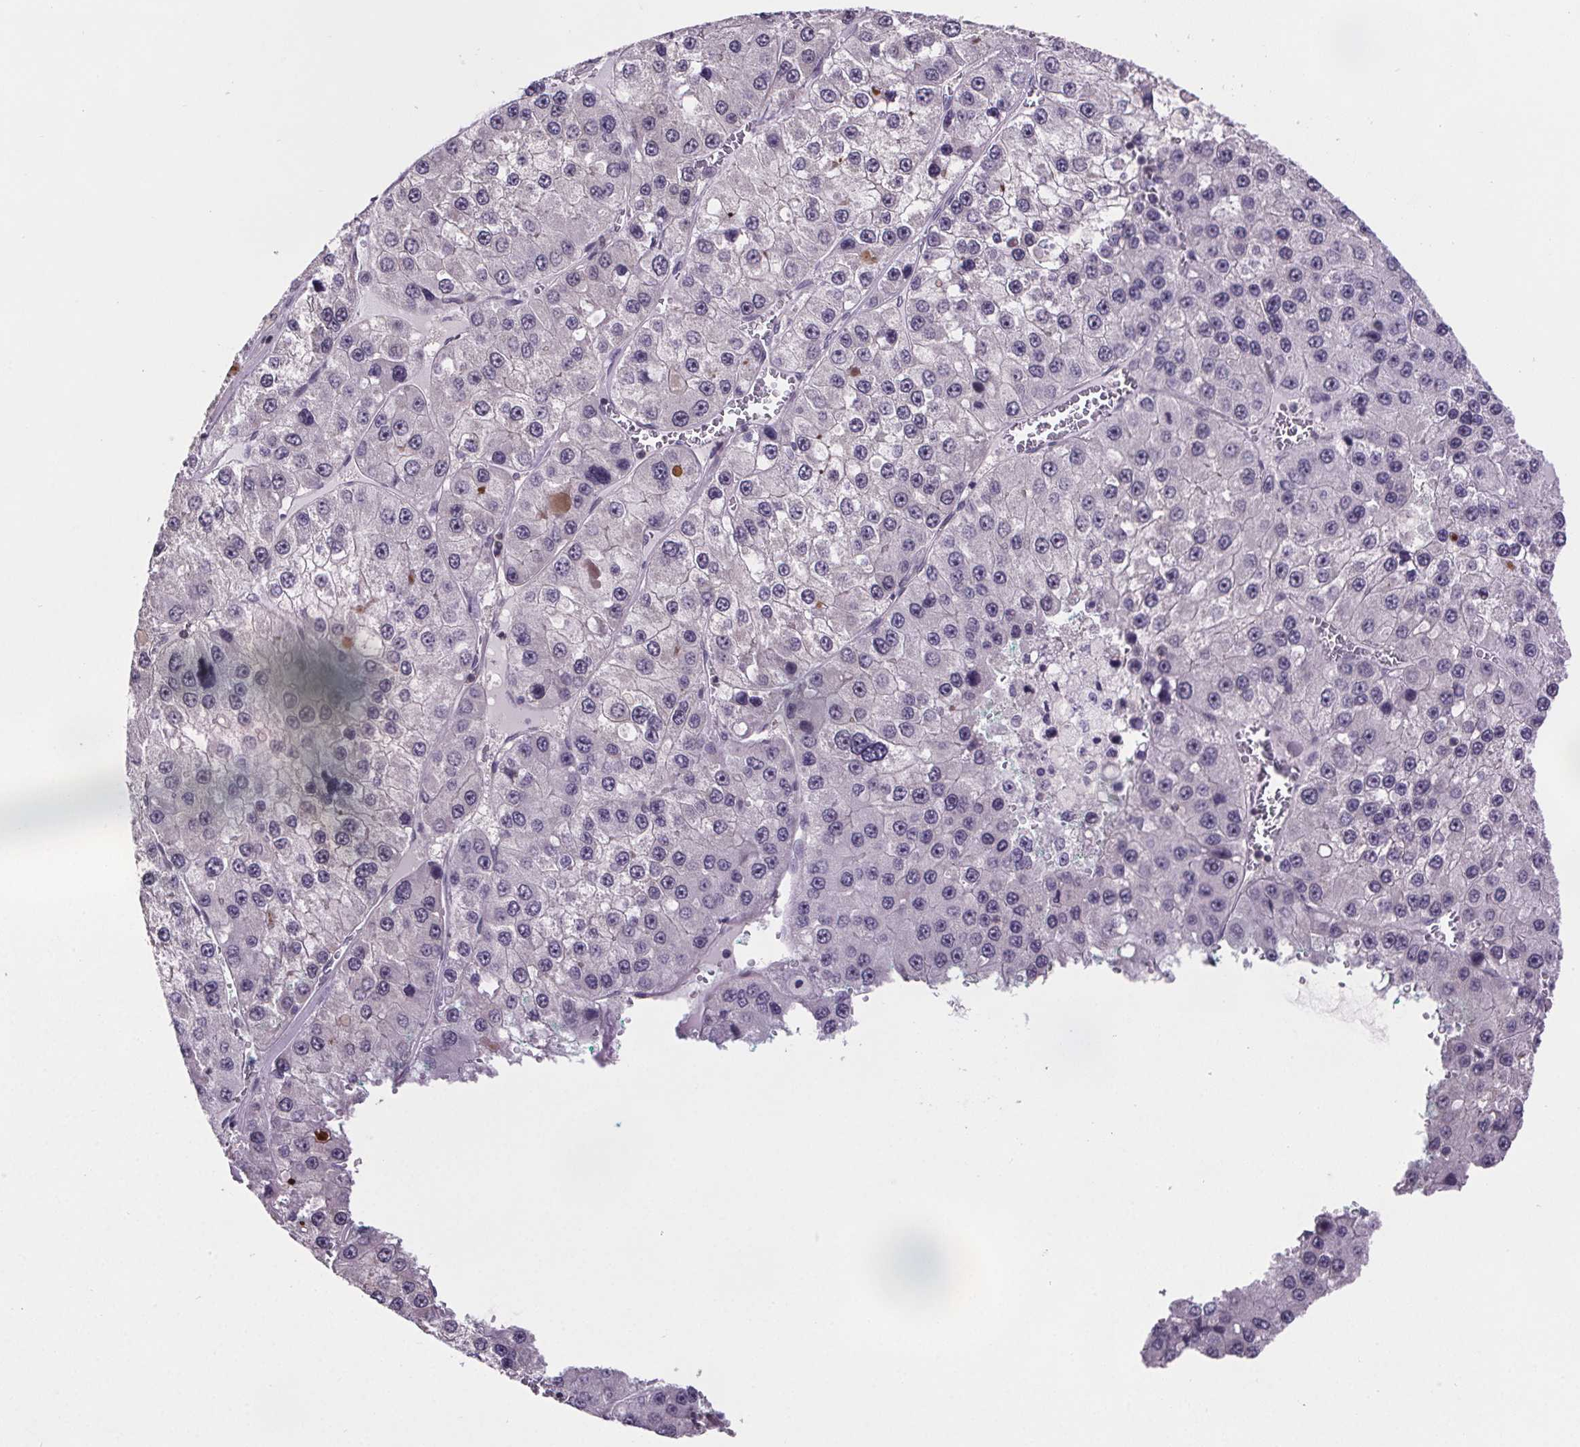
{"staining": {"intensity": "negative", "quantity": "none", "location": "none"}, "tissue": "liver cancer", "cell_type": "Tumor cells", "image_type": "cancer", "snomed": [{"axis": "morphology", "description": "Carcinoma, Hepatocellular, NOS"}, {"axis": "topography", "description": "Liver"}], "caption": "Liver hepatocellular carcinoma was stained to show a protein in brown. There is no significant expression in tumor cells.", "gene": "TTC12", "patient": {"sex": "female", "age": 73}}